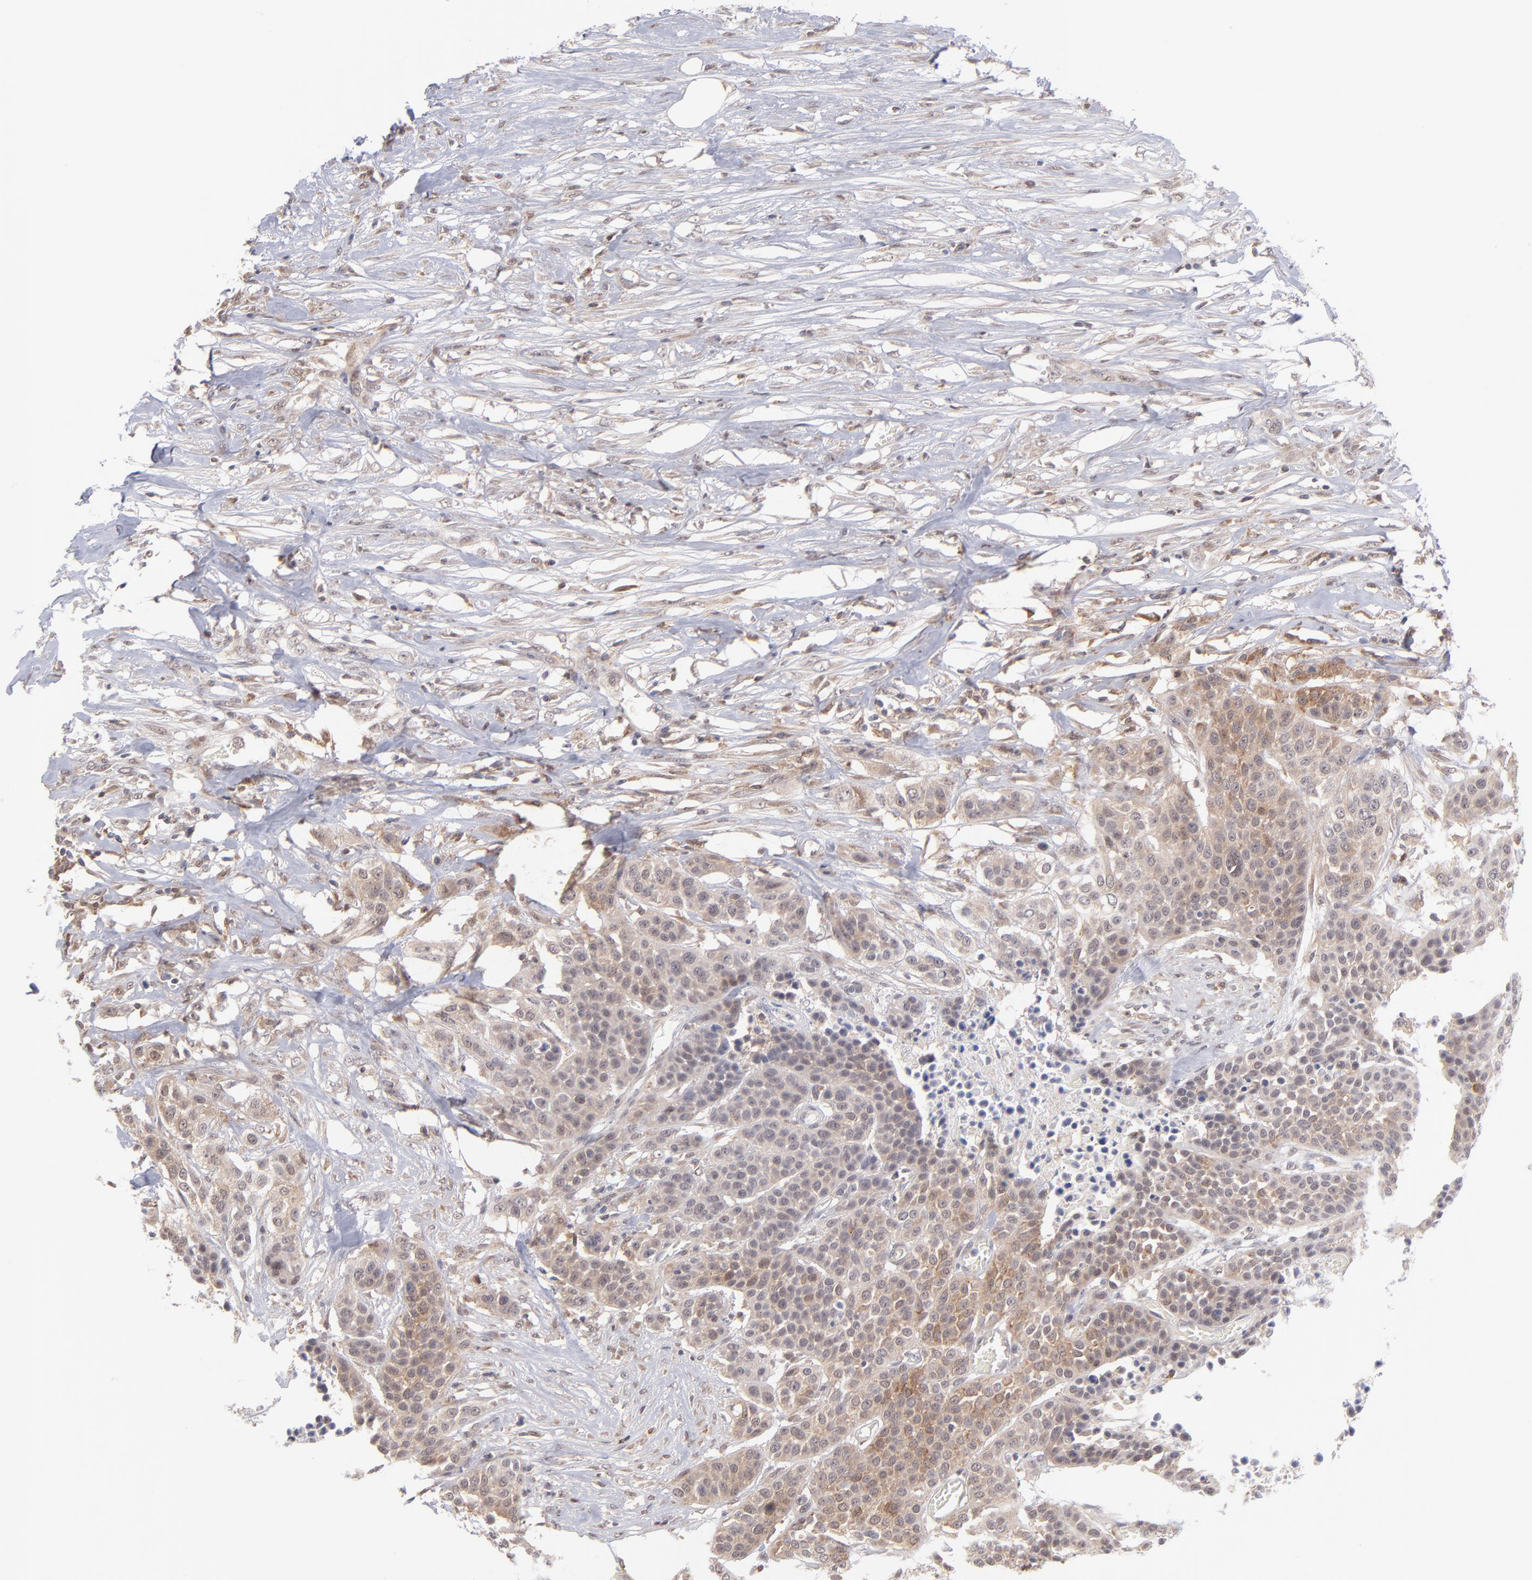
{"staining": {"intensity": "weak", "quantity": "<25%", "location": "cytoplasmic/membranous"}, "tissue": "urothelial cancer", "cell_type": "Tumor cells", "image_type": "cancer", "snomed": [{"axis": "morphology", "description": "Urothelial carcinoma, High grade"}, {"axis": "topography", "description": "Urinary bladder"}], "caption": "Immunohistochemistry of human urothelial cancer exhibits no positivity in tumor cells.", "gene": "OAS1", "patient": {"sex": "male", "age": 74}}